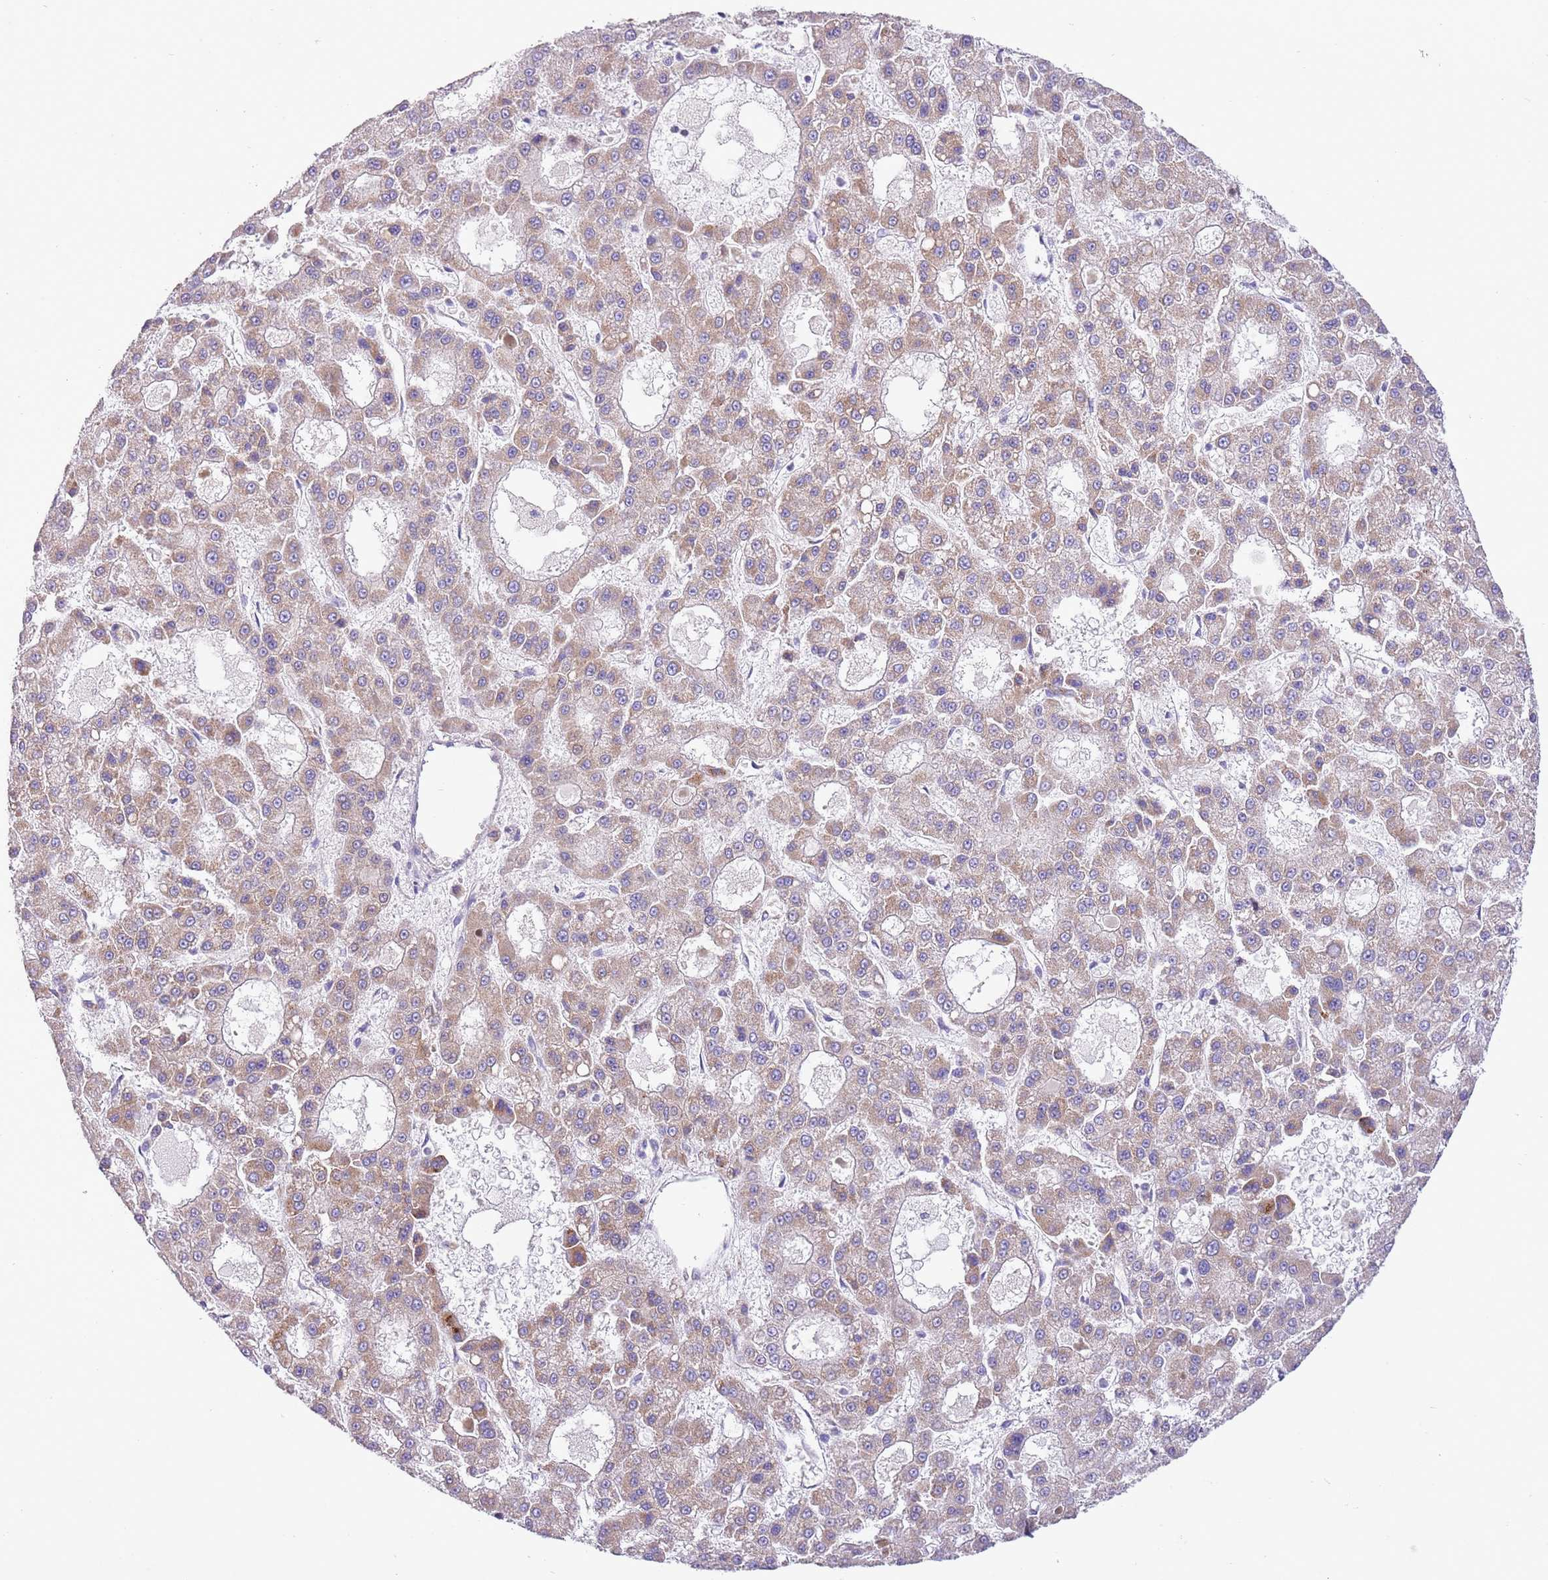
{"staining": {"intensity": "weak", "quantity": ">75%", "location": "cytoplasmic/membranous"}, "tissue": "liver cancer", "cell_type": "Tumor cells", "image_type": "cancer", "snomed": [{"axis": "morphology", "description": "Carcinoma, Hepatocellular, NOS"}, {"axis": "topography", "description": "Liver"}], "caption": "A brown stain highlights weak cytoplasmic/membranous expression of a protein in human hepatocellular carcinoma (liver) tumor cells. (Brightfield microscopy of DAB IHC at high magnification).", "gene": "OAZ2", "patient": {"sex": "male", "age": 70}}